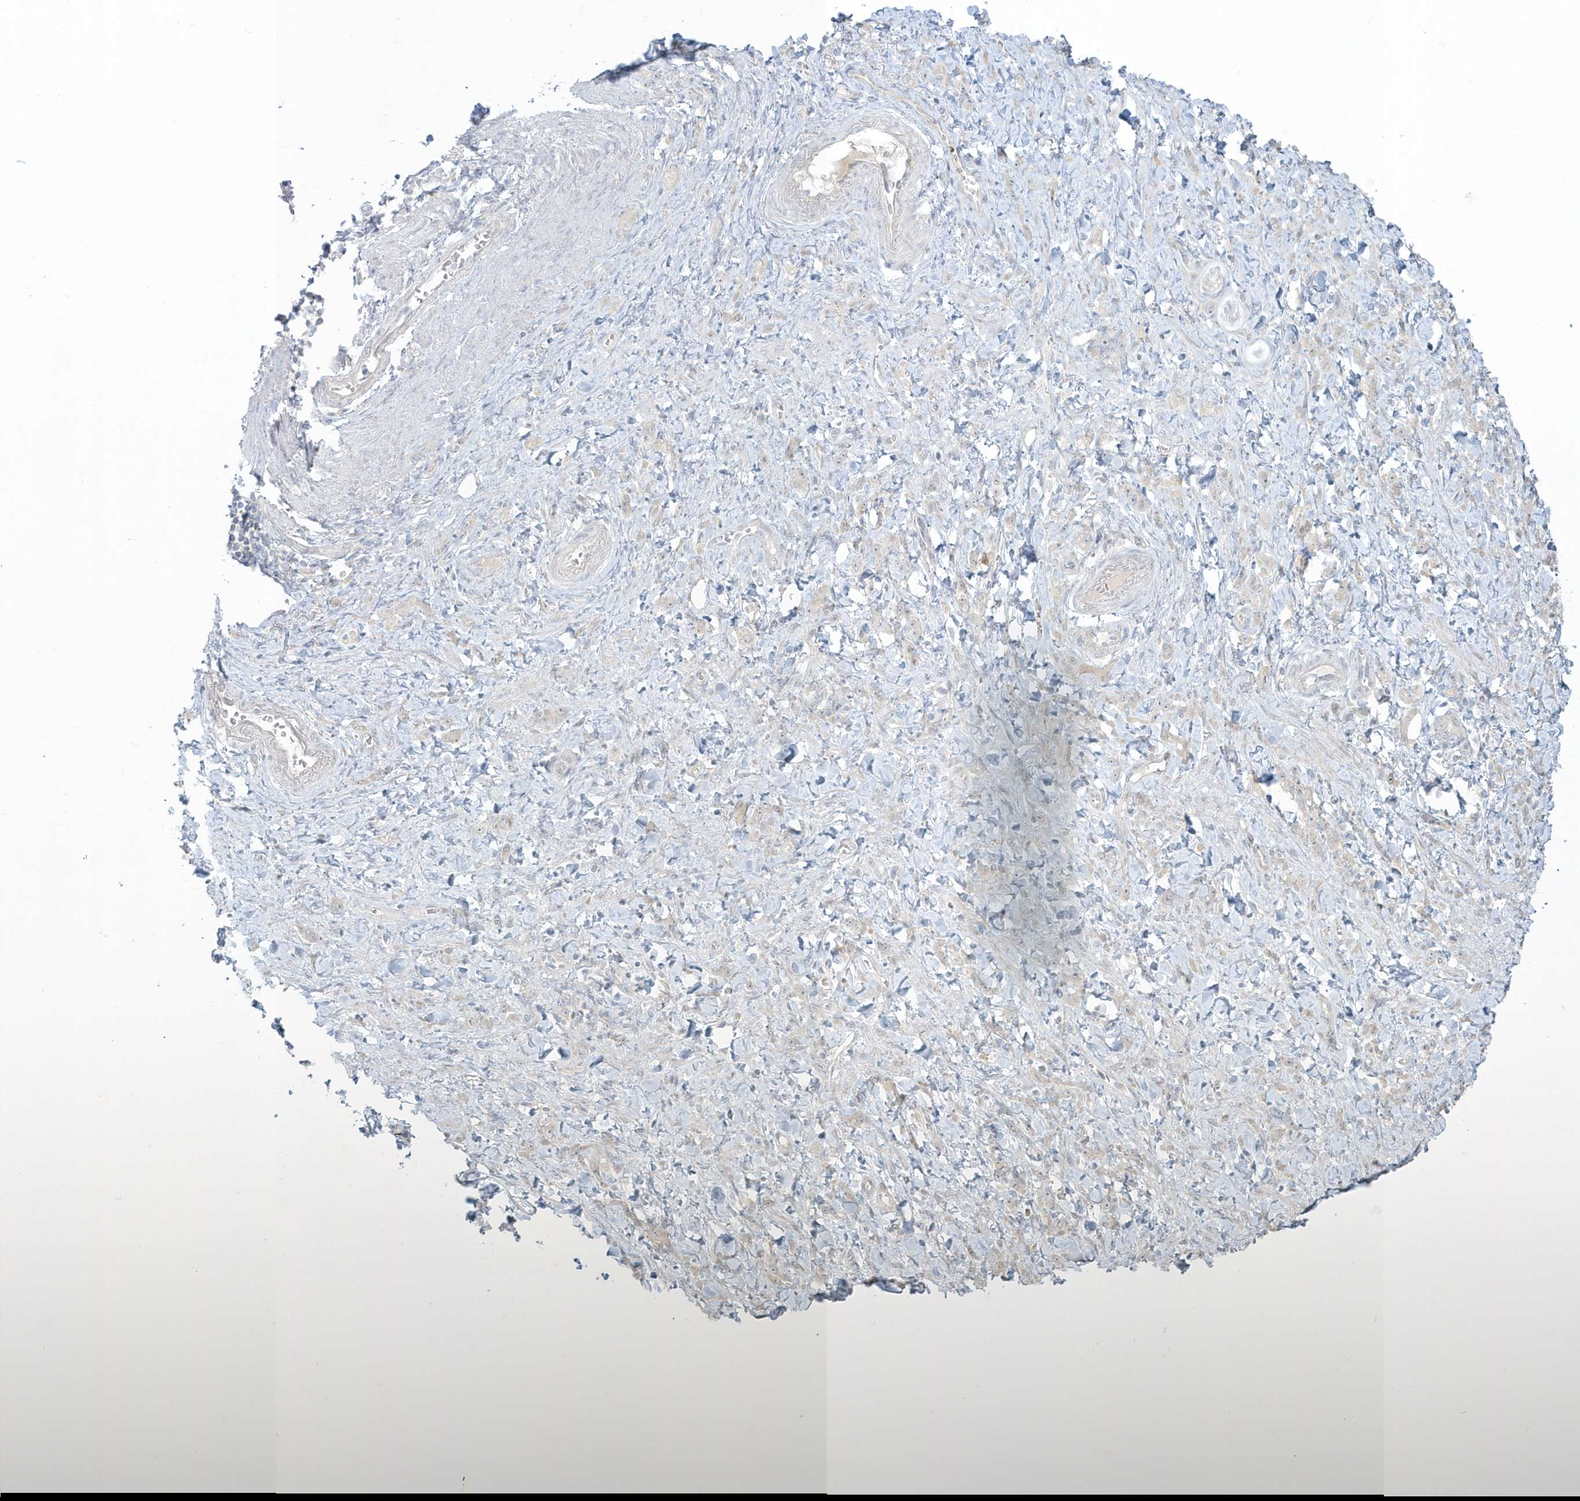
{"staining": {"intensity": "negative", "quantity": "none", "location": "none"}, "tissue": "stomach cancer", "cell_type": "Tumor cells", "image_type": "cancer", "snomed": [{"axis": "morphology", "description": "Normal tissue, NOS"}, {"axis": "morphology", "description": "Adenocarcinoma, NOS"}, {"axis": "topography", "description": "Stomach"}], "caption": "The immunohistochemistry histopathology image has no significant staining in tumor cells of stomach cancer (adenocarcinoma) tissue.", "gene": "BLTP3A", "patient": {"sex": "male", "age": 82}}